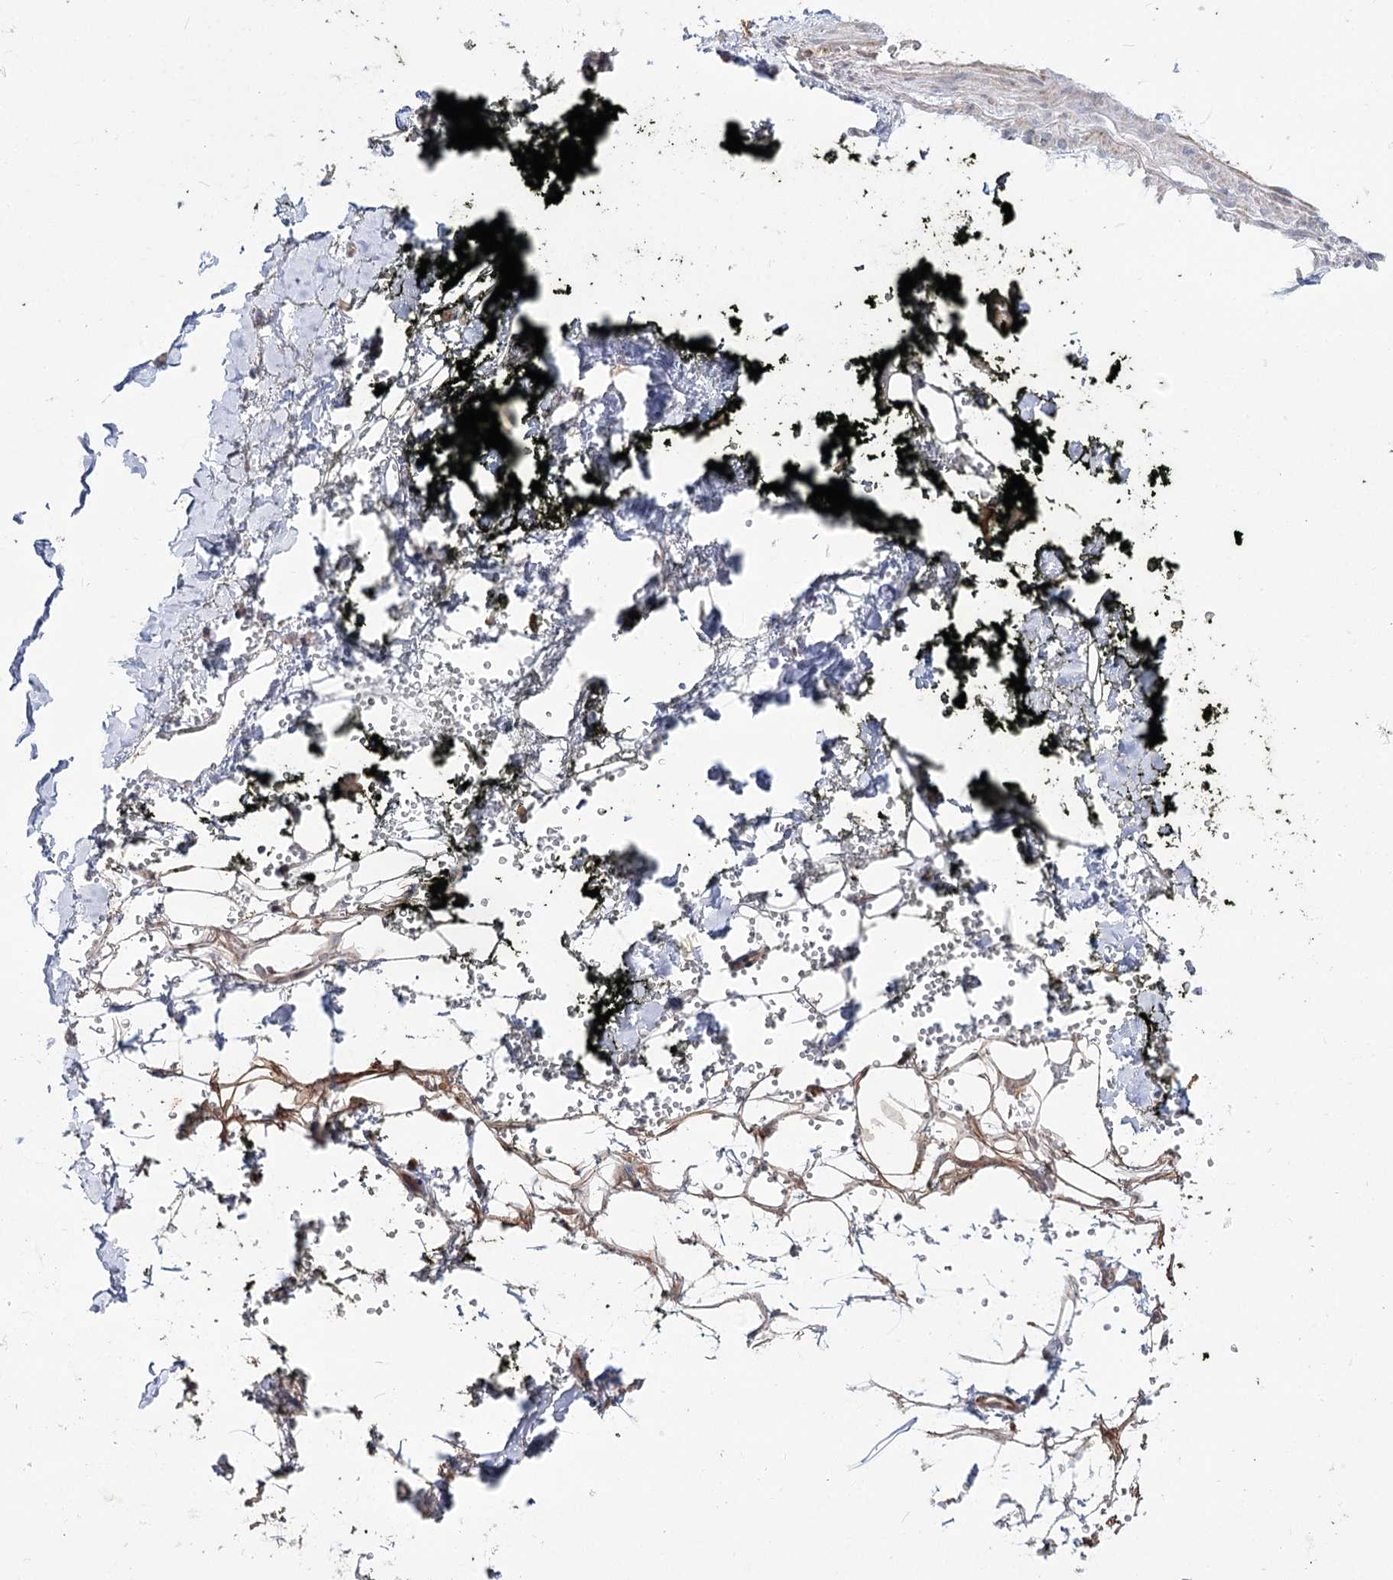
{"staining": {"intensity": "strong", "quantity": ">75%", "location": "cytoplasmic/membranous"}, "tissue": "adipose tissue", "cell_type": "Adipocytes", "image_type": "normal", "snomed": [{"axis": "morphology", "description": "Normal tissue, NOS"}, {"axis": "morphology", "description": "Adenocarcinoma, NOS"}, {"axis": "topography", "description": "Pancreas"}, {"axis": "topography", "description": "Peripheral nerve tissue"}], "caption": "Benign adipose tissue exhibits strong cytoplasmic/membranous staining in approximately >75% of adipocytes Using DAB (3,3'-diaminobenzidine) (brown) and hematoxylin (blue) stains, captured at high magnification using brightfield microscopy..", "gene": "ARHGAP32", "patient": {"sex": "male", "age": 59}}